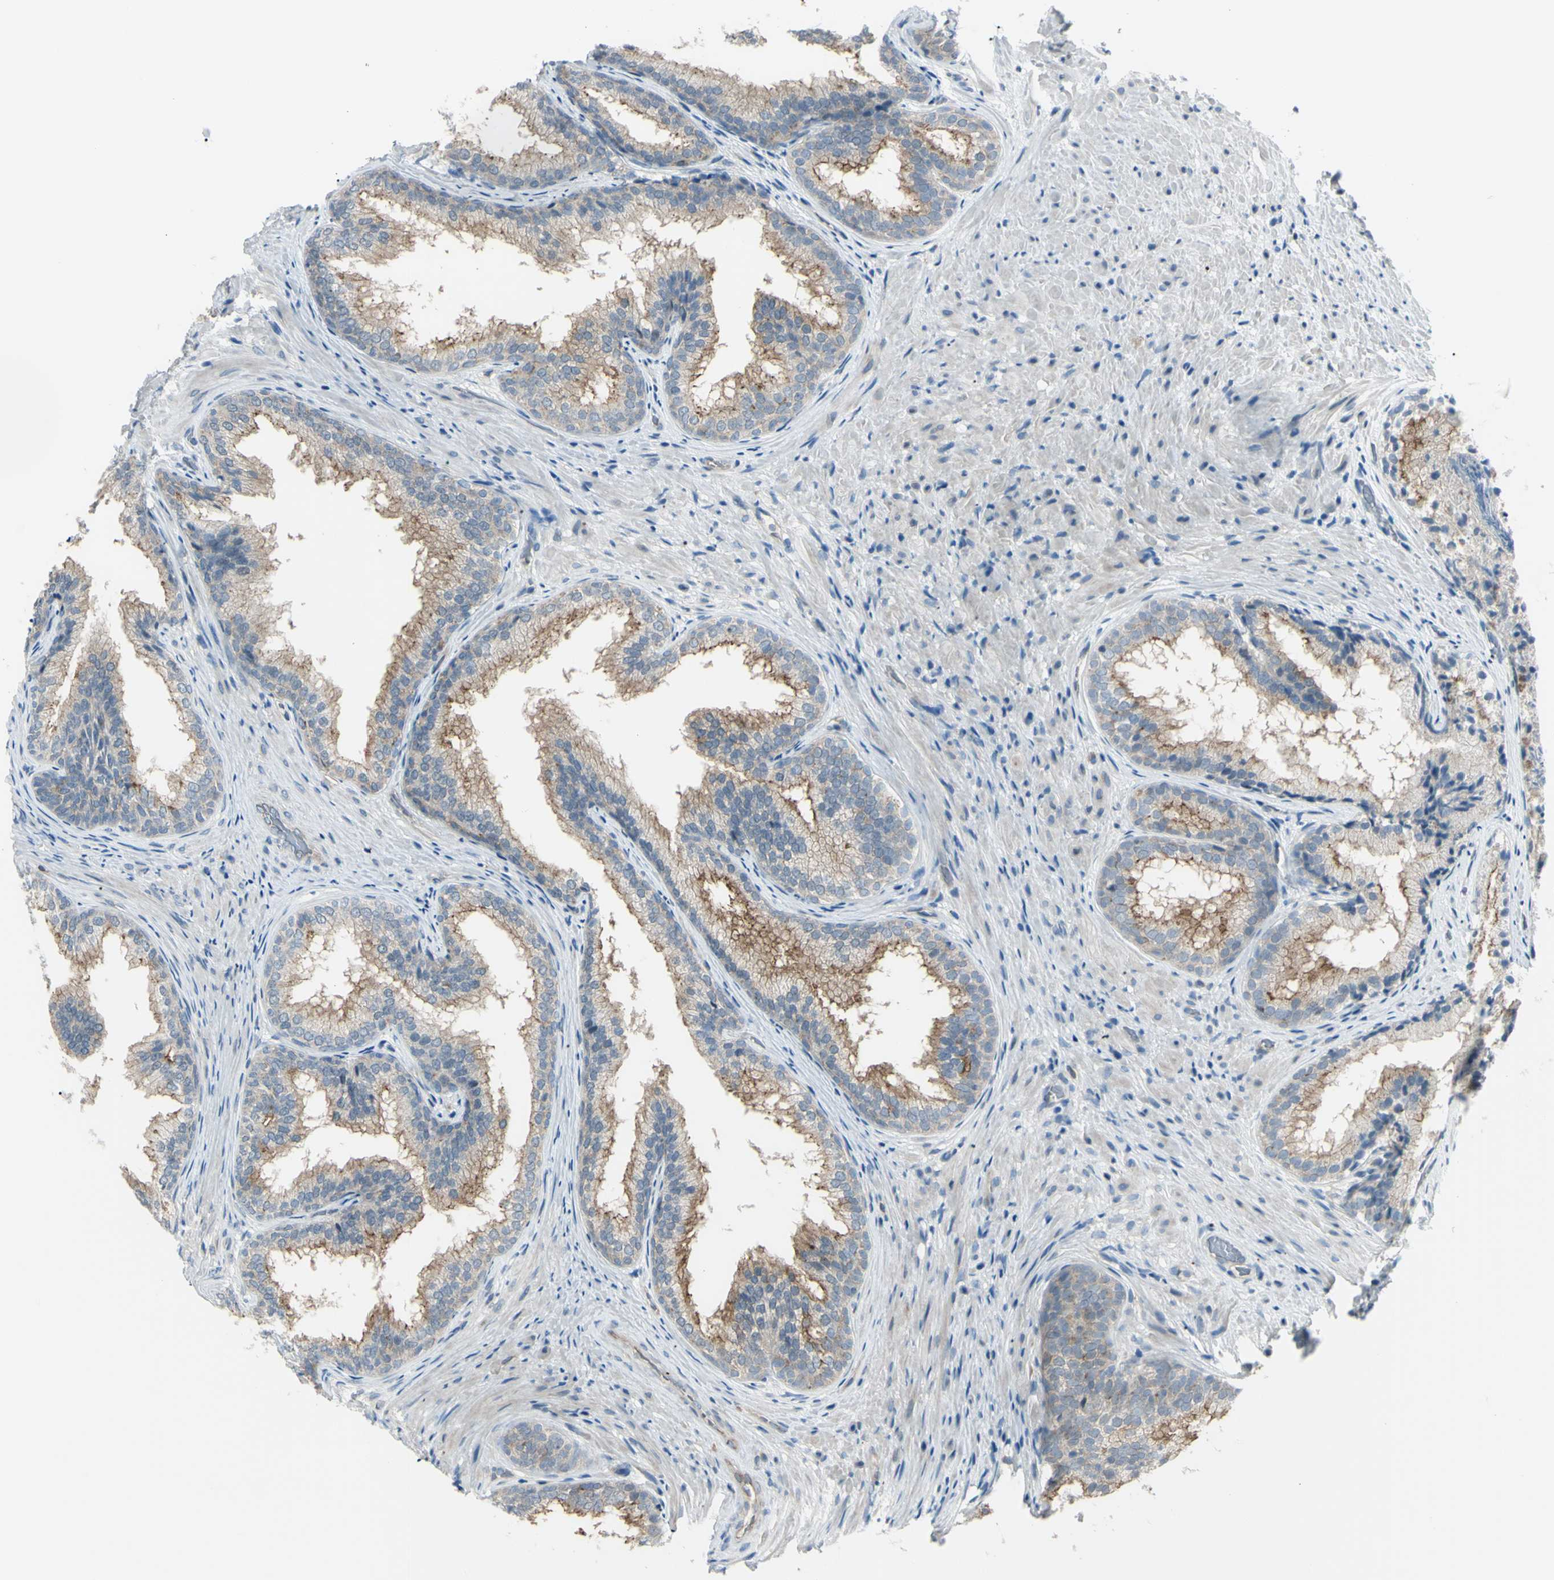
{"staining": {"intensity": "weak", "quantity": ">75%", "location": "cytoplasmic/membranous"}, "tissue": "prostate", "cell_type": "Glandular cells", "image_type": "normal", "snomed": [{"axis": "morphology", "description": "Normal tissue, NOS"}, {"axis": "topography", "description": "Prostate"}], "caption": "IHC of normal prostate reveals low levels of weak cytoplasmic/membranous expression in about >75% of glandular cells.", "gene": "LMTK2", "patient": {"sex": "male", "age": 76}}